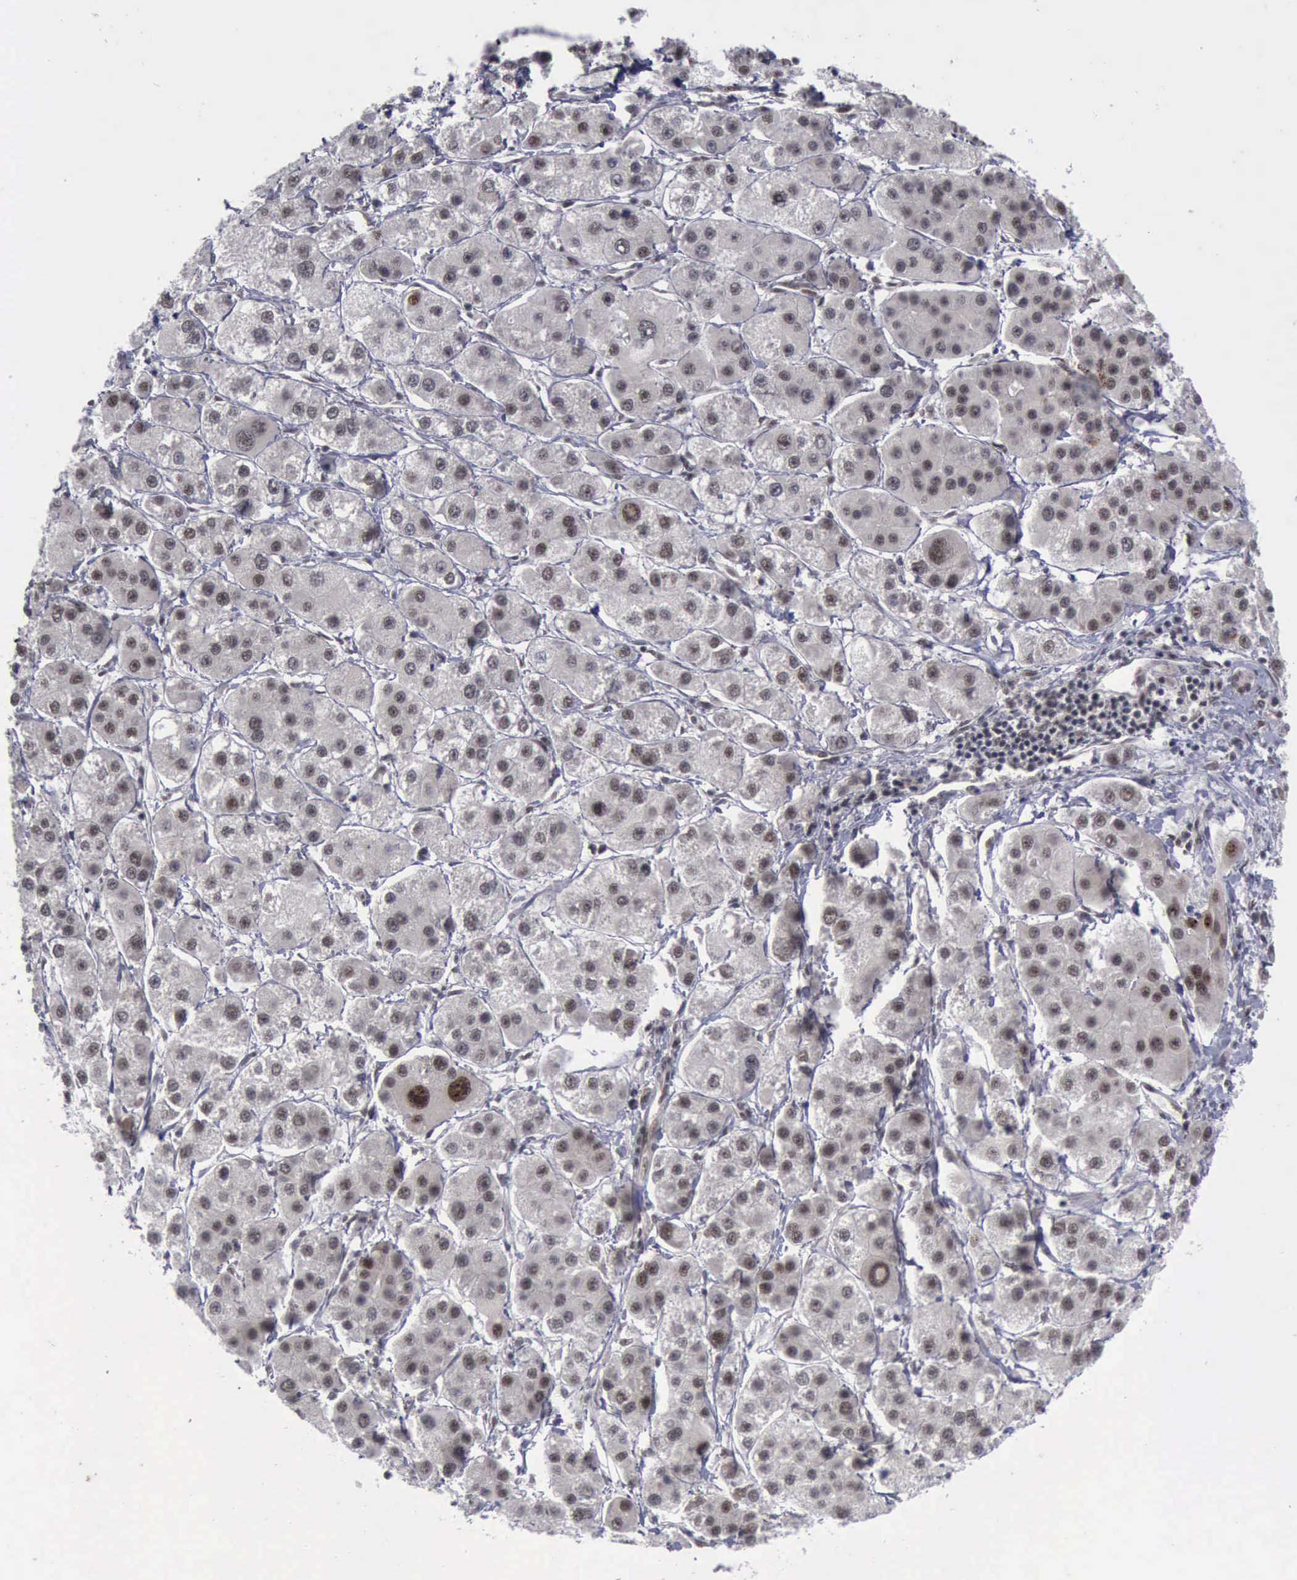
{"staining": {"intensity": "weak", "quantity": ">75%", "location": "nuclear"}, "tissue": "liver cancer", "cell_type": "Tumor cells", "image_type": "cancer", "snomed": [{"axis": "morphology", "description": "Carcinoma, Hepatocellular, NOS"}, {"axis": "topography", "description": "Liver"}], "caption": "Immunohistochemistry (DAB (3,3'-diaminobenzidine)) staining of hepatocellular carcinoma (liver) reveals weak nuclear protein positivity in approximately >75% of tumor cells.", "gene": "ATM", "patient": {"sex": "female", "age": 85}}